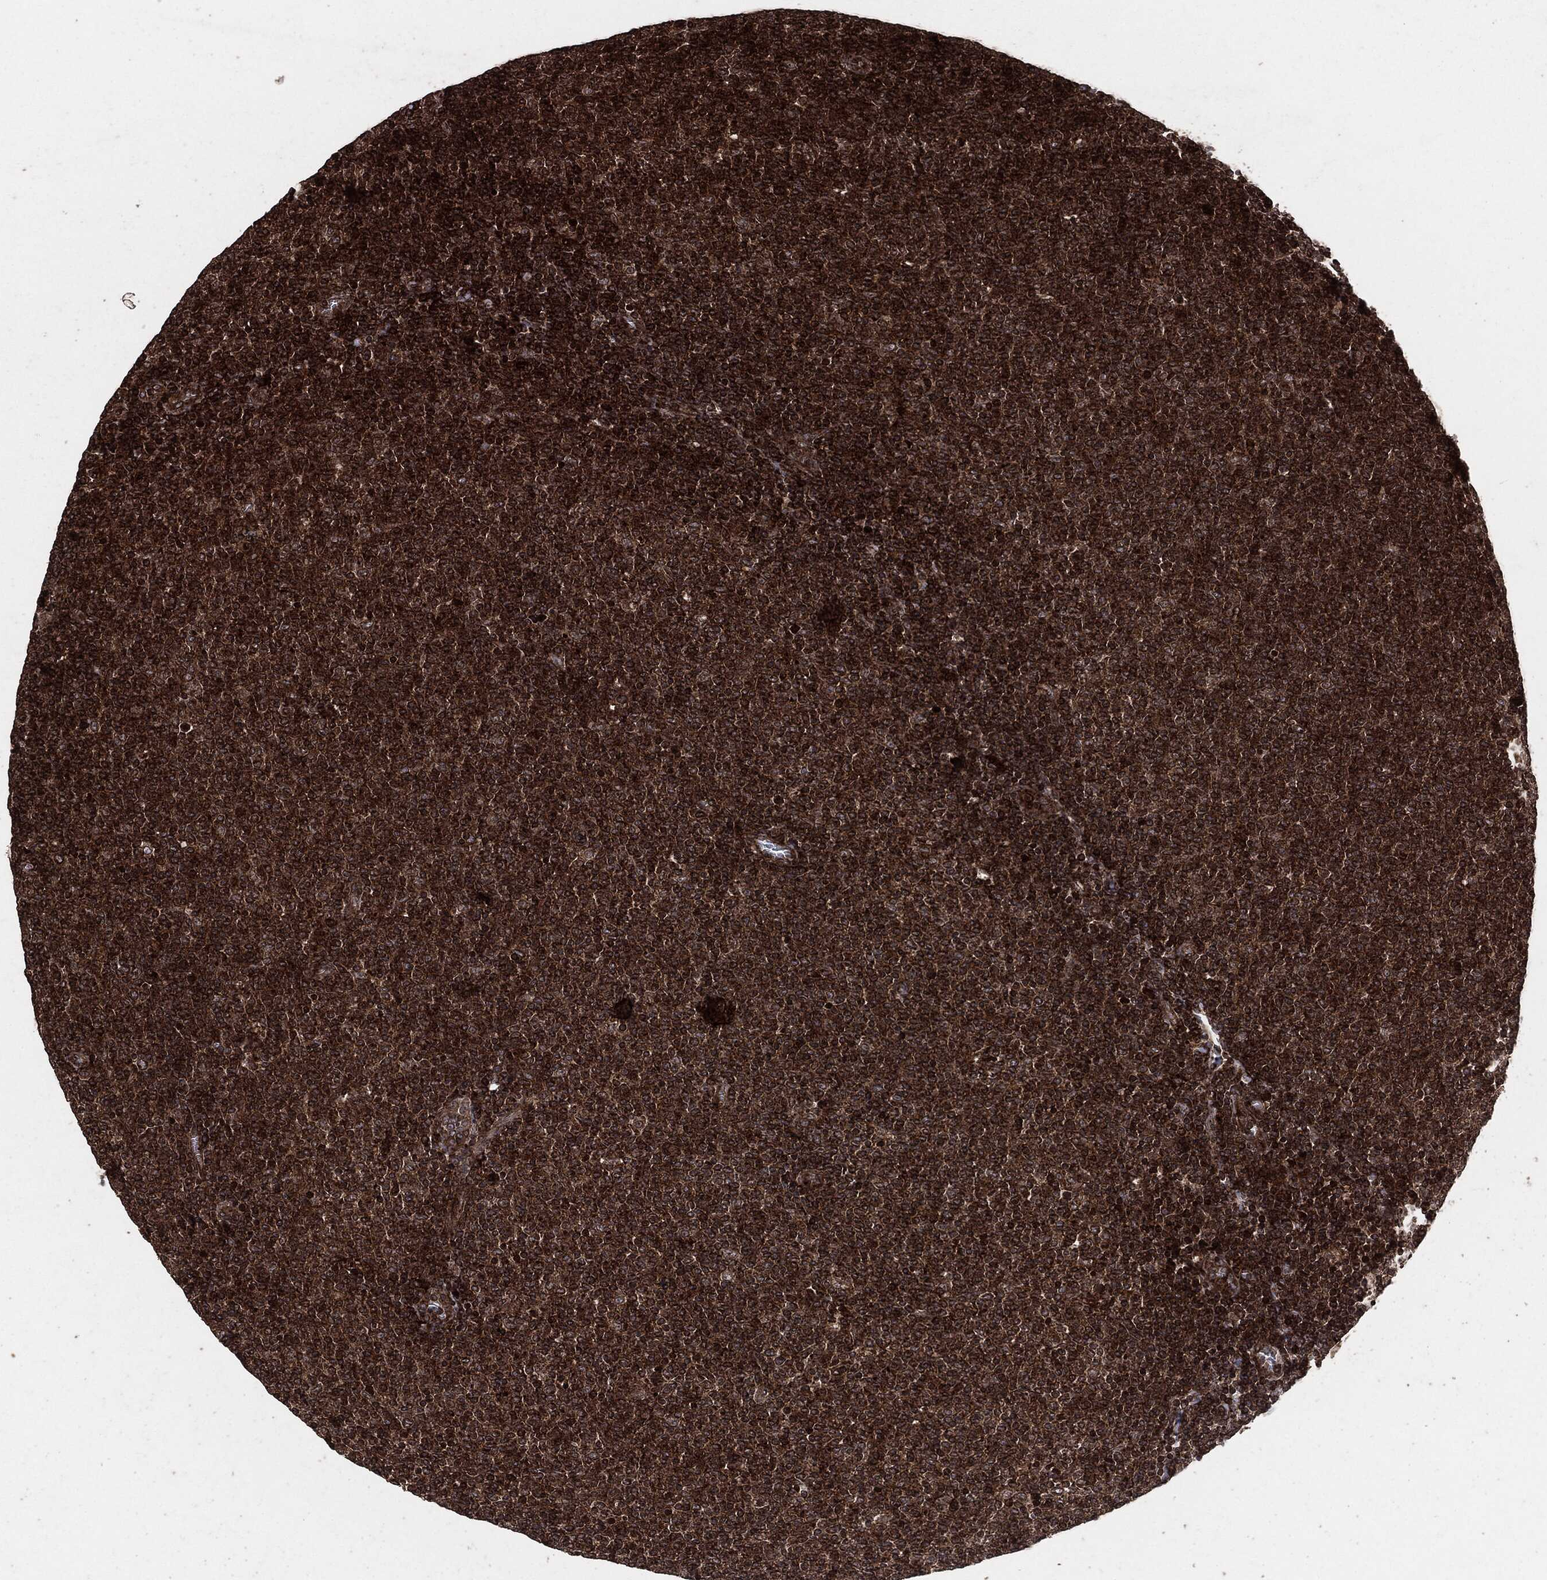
{"staining": {"intensity": "strong", "quantity": ">75%", "location": "cytoplasmic/membranous"}, "tissue": "lymphoma", "cell_type": "Tumor cells", "image_type": "cancer", "snomed": [{"axis": "morphology", "description": "Malignant lymphoma, non-Hodgkin's type, Low grade"}, {"axis": "topography", "description": "Lymph node"}], "caption": "DAB (3,3'-diaminobenzidine) immunohistochemical staining of human lymphoma shows strong cytoplasmic/membranous protein expression in about >75% of tumor cells.", "gene": "IFIT1", "patient": {"sex": "male", "age": 52}}